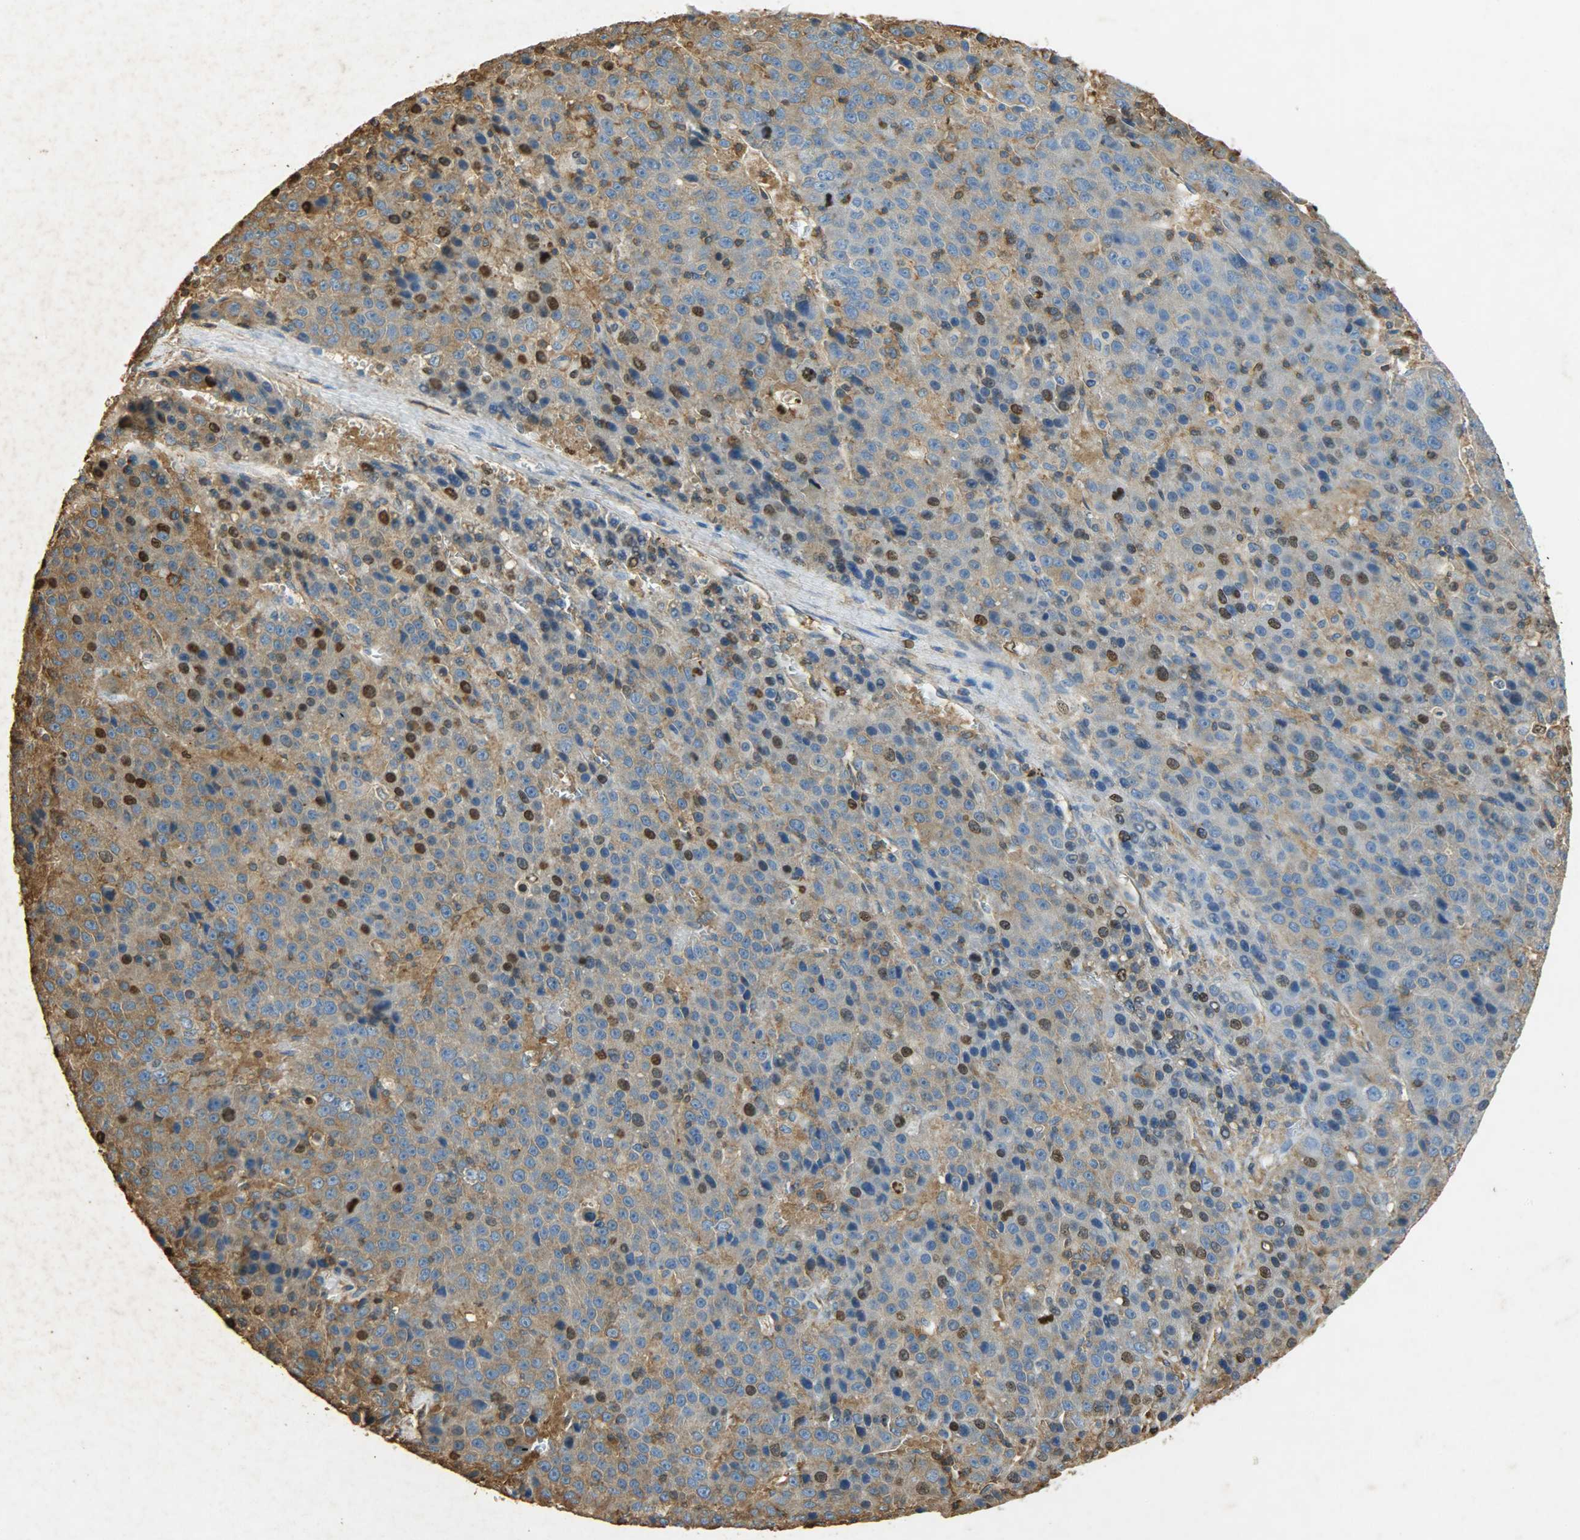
{"staining": {"intensity": "strong", "quantity": "<25%", "location": "nuclear"}, "tissue": "liver cancer", "cell_type": "Tumor cells", "image_type": "cancer", "snomed": [{"axis": "morphology", "description": "Carcinoma, Hepatocellular, NOS"}, {"axis": "topography", "description": "Liver"}], "caption": "The photomicrograph exhibits immunohistochemical staining of liver hepatocellular carcinoma. There is strong nuclear expression is seen in about <25% of tumor cells. Immunohistochemistry stains the protein in brown and the nuclei are stained blue.", "gene": "ANXA6", "patient": {"sex": "female", "age": 53}}